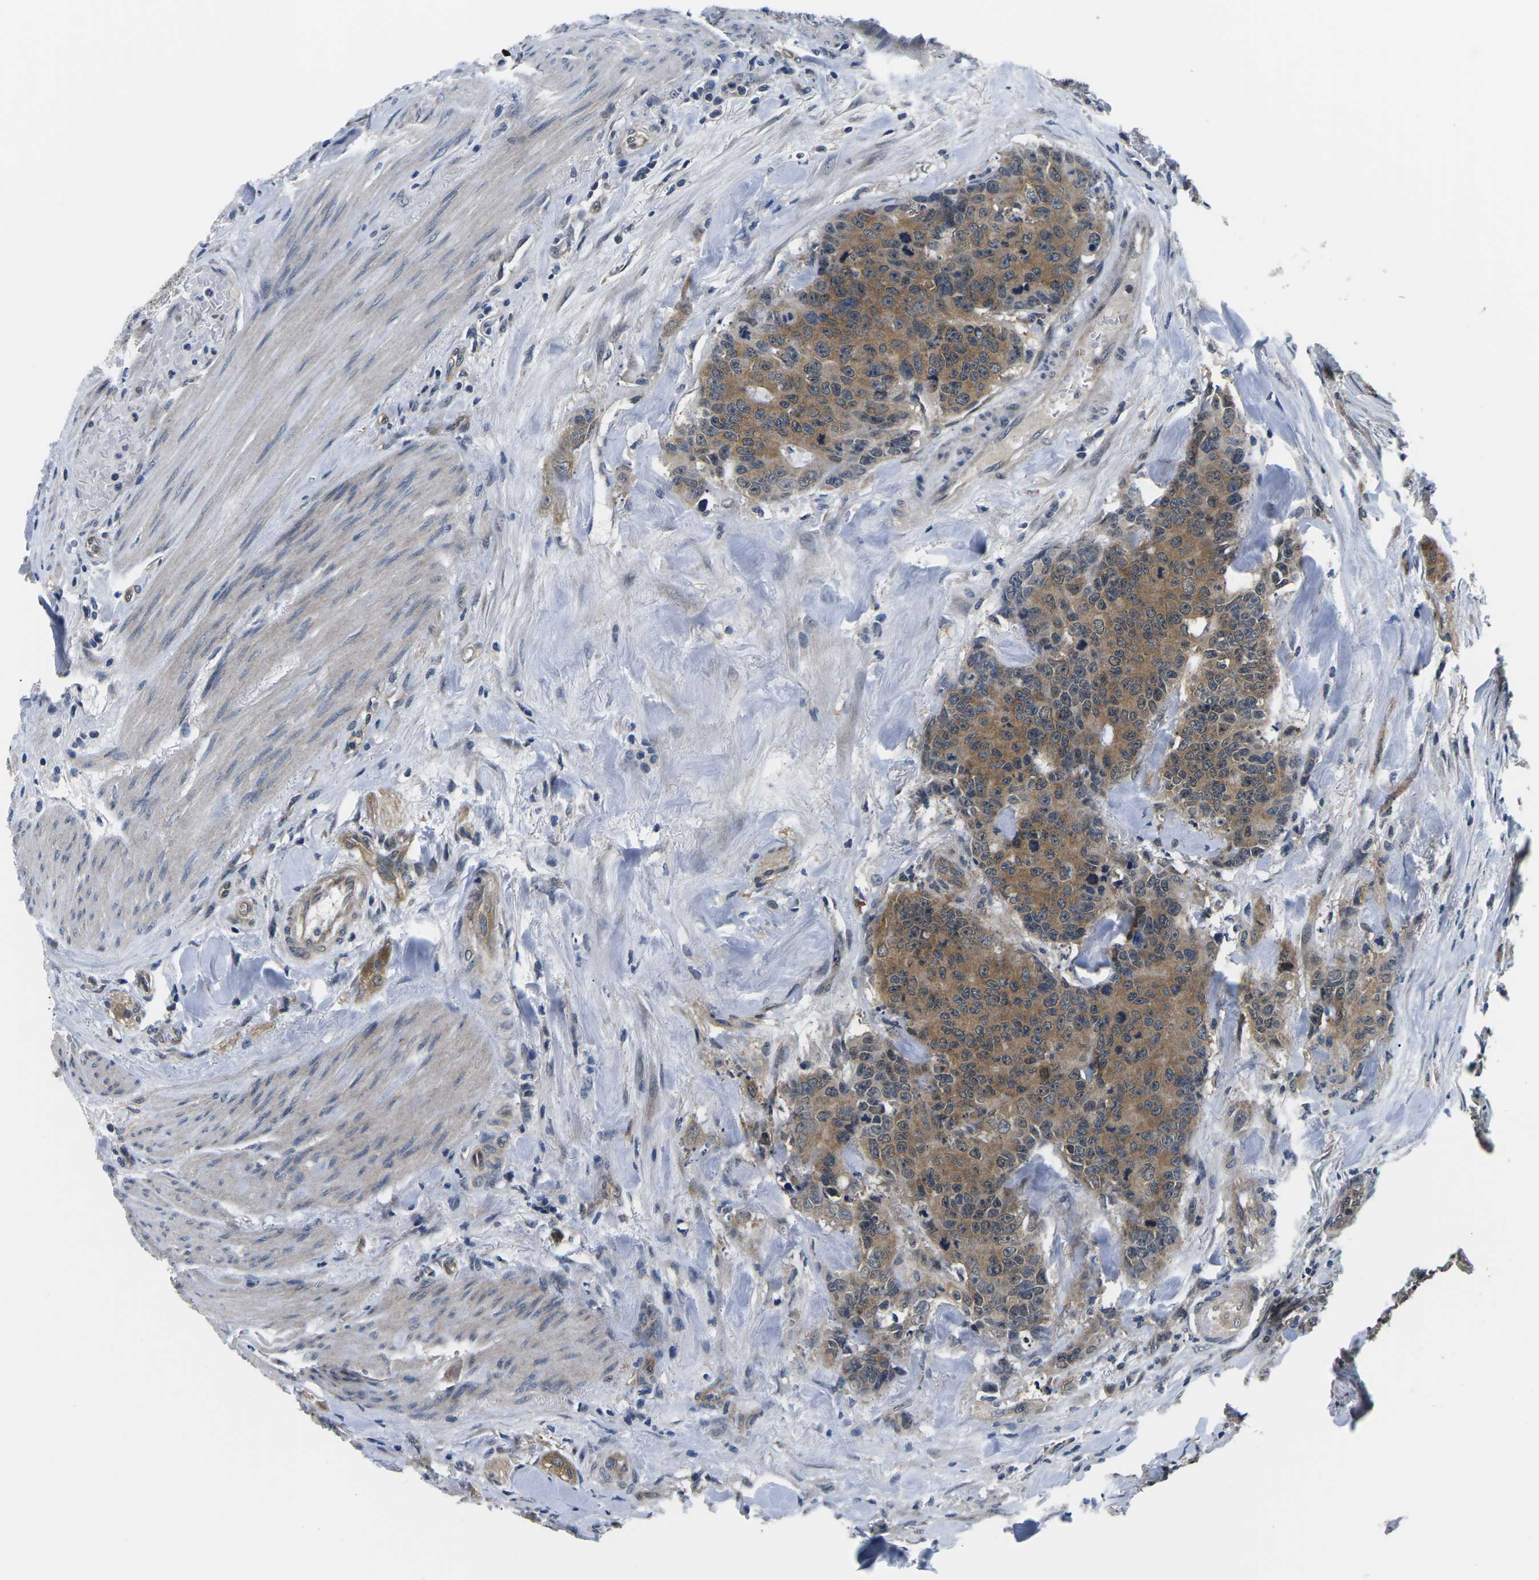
{"staining": {"intensity": "moderate", "quantity": ">75%", "location": "cytoplasmic/membranous"}, "tissue": "colorectal cancer", "cell_type": "Tumor cells", "image_type": "cancer", "snomed": [{"axis": "morphology", "description": "Adenocarcinoma, NOS"}, {"axis": "topography", "description": "Colon"}], "caption": "Immunohistochemical staining of human colorectal cancer (adenocarcinoma) displays medium levels of moderate cytoplasmic/membranous protein expression in approximately >75% of tumor cells. (brown staining indicates protein expression, while blue staining denotes nuclei).", "gene": "GSK3B", "patient": {"sex": "female", "age": 86}}